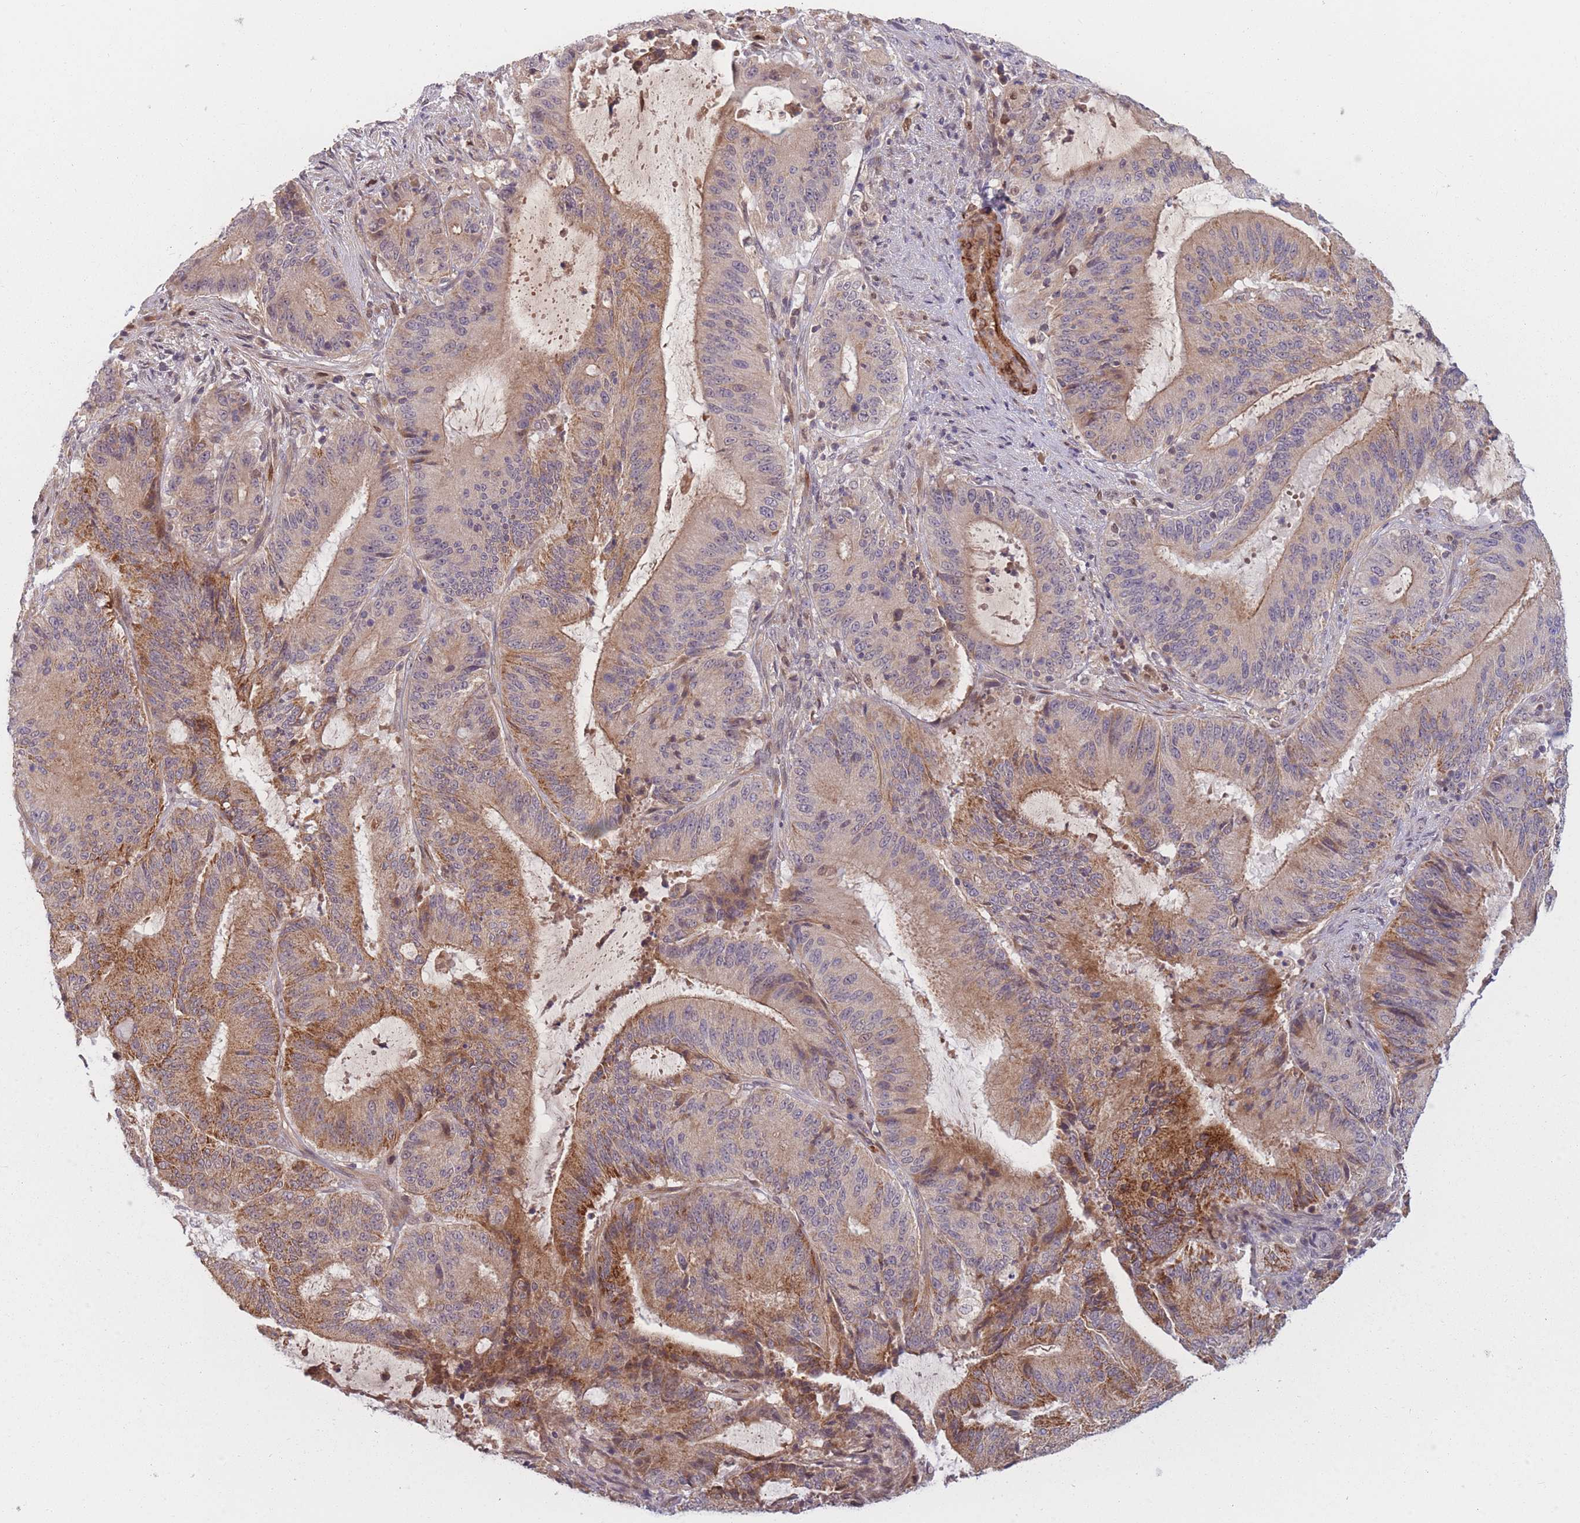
{"staining": {"intensity": "moderate", "quantity": "25%-75%", "location": "cytoplasmic/membranous"}, "tissue": "liver cancer", "cell_type": "Tumor cells", "image_type": "cancer", "snomed": [{"axis": "morphology", "description": "Normal tissue, NOS"}, {"axis": "morphology", "description": "Cholangiocarcinoma"}, {"axis": "topography", "description": "Liver"}, {"axis": "topography", "description": "Peripheral nerve tissue"}], "caption": "Moderate cytoplasmic/membranous positivity is seen in about 25%-75% of tumor cells in cholangiocarcinoma (liver). (DAB (3,3'-diaminobenzidine) = brown stain, brightfield microscopy at high magnification).", "gene": "FAM153A", "patient": {"sex": "female", "age": 73}}